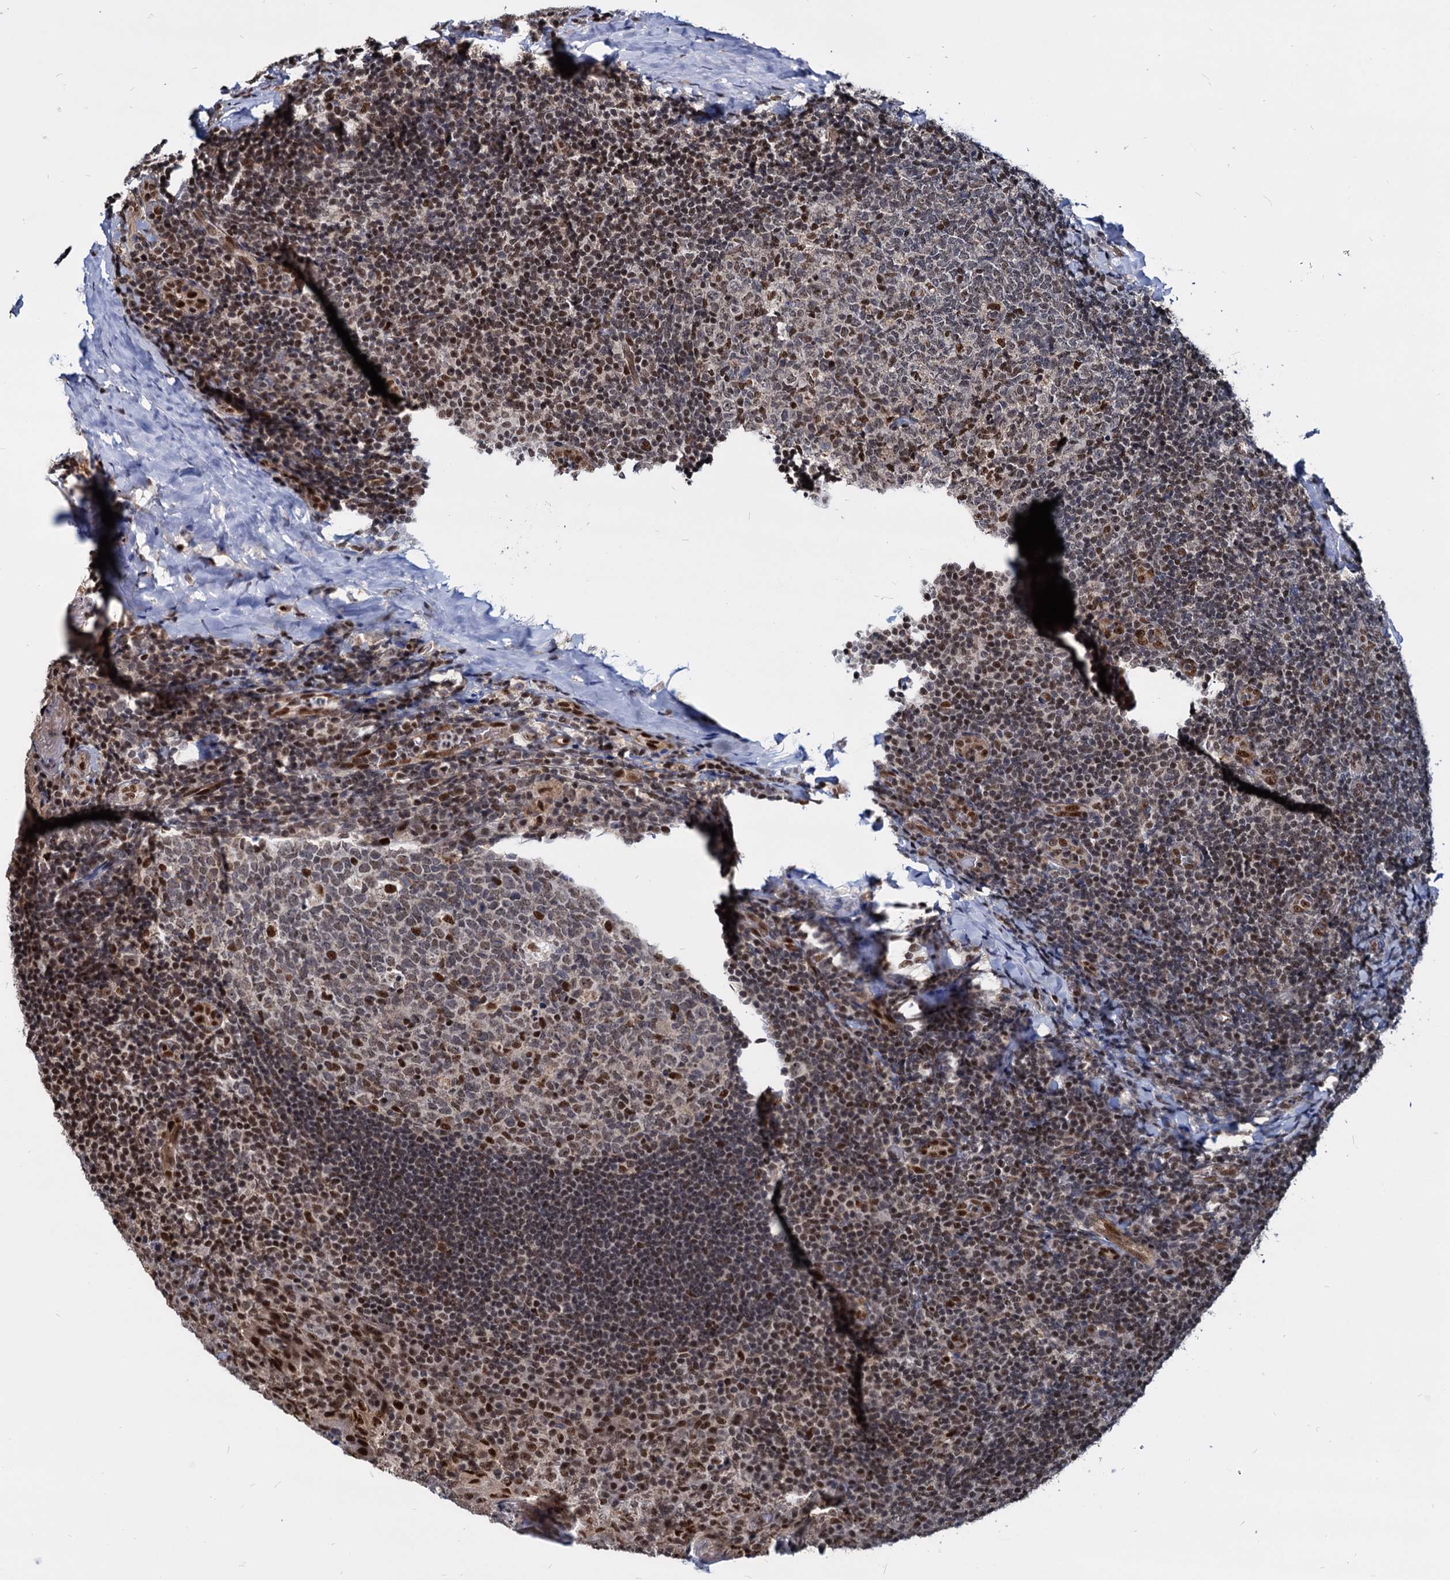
{"staining": {"intensity": "strong", "quantity": "<25%", "location": "nuclear"}, "tissue": "tonsil", "cell_type": "Germinal center cells", "image_type": "normal", "snomed": [{"axis": "morphology", "description": "Normal tissue, NOS"}, {"axis": "topography", "description": "Tonsil"}], "caption": "The immunohistochemical stain shows strong nuclear expression in germinal center cells of normal tonsil.", "gene": "UBLCP1", "patient": {"sex": "male", "age": 17}}